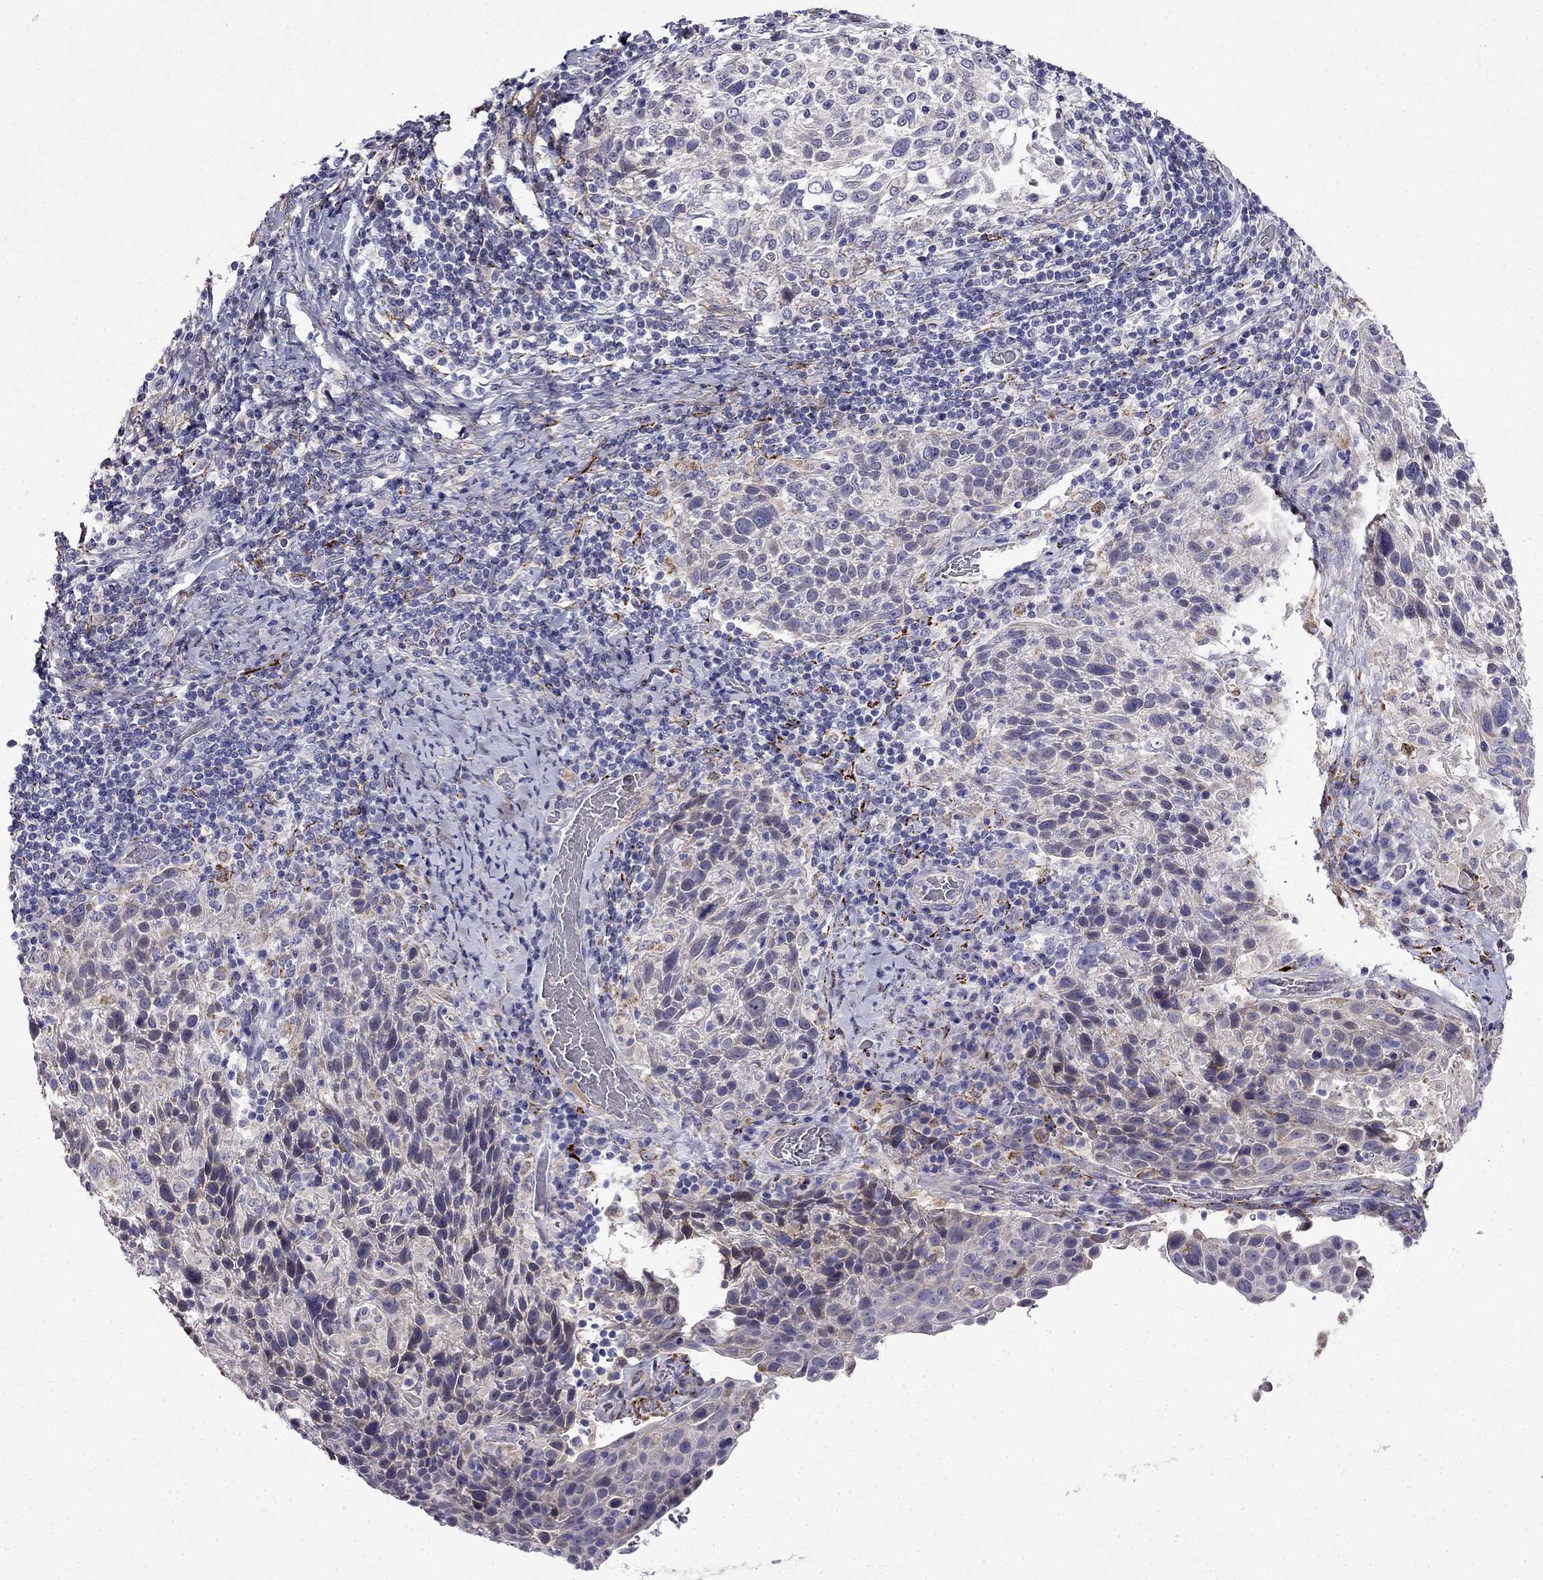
{"staining": {"intensity": "weak", "quantity": "<25%", "location": "cytoplasmic/membranous"}, "tissue": "cervical cancer", "cell_type": "Tumor cells", "image_type": "cancer", "snomed": [{"axis": "morphology", "description": "Squamous cell carcinoma, NOS"}, {"axis": "topography", "description": "Cervix"}], "caption": "Immunohistochemistry photomicrograph of cervical cancer (squamous cell carcinoma) stained for a protein (brown), which exhibits no staining in tumor cells.", "gene": "PI16", "patient": {"sex": "female", "age": 61}}